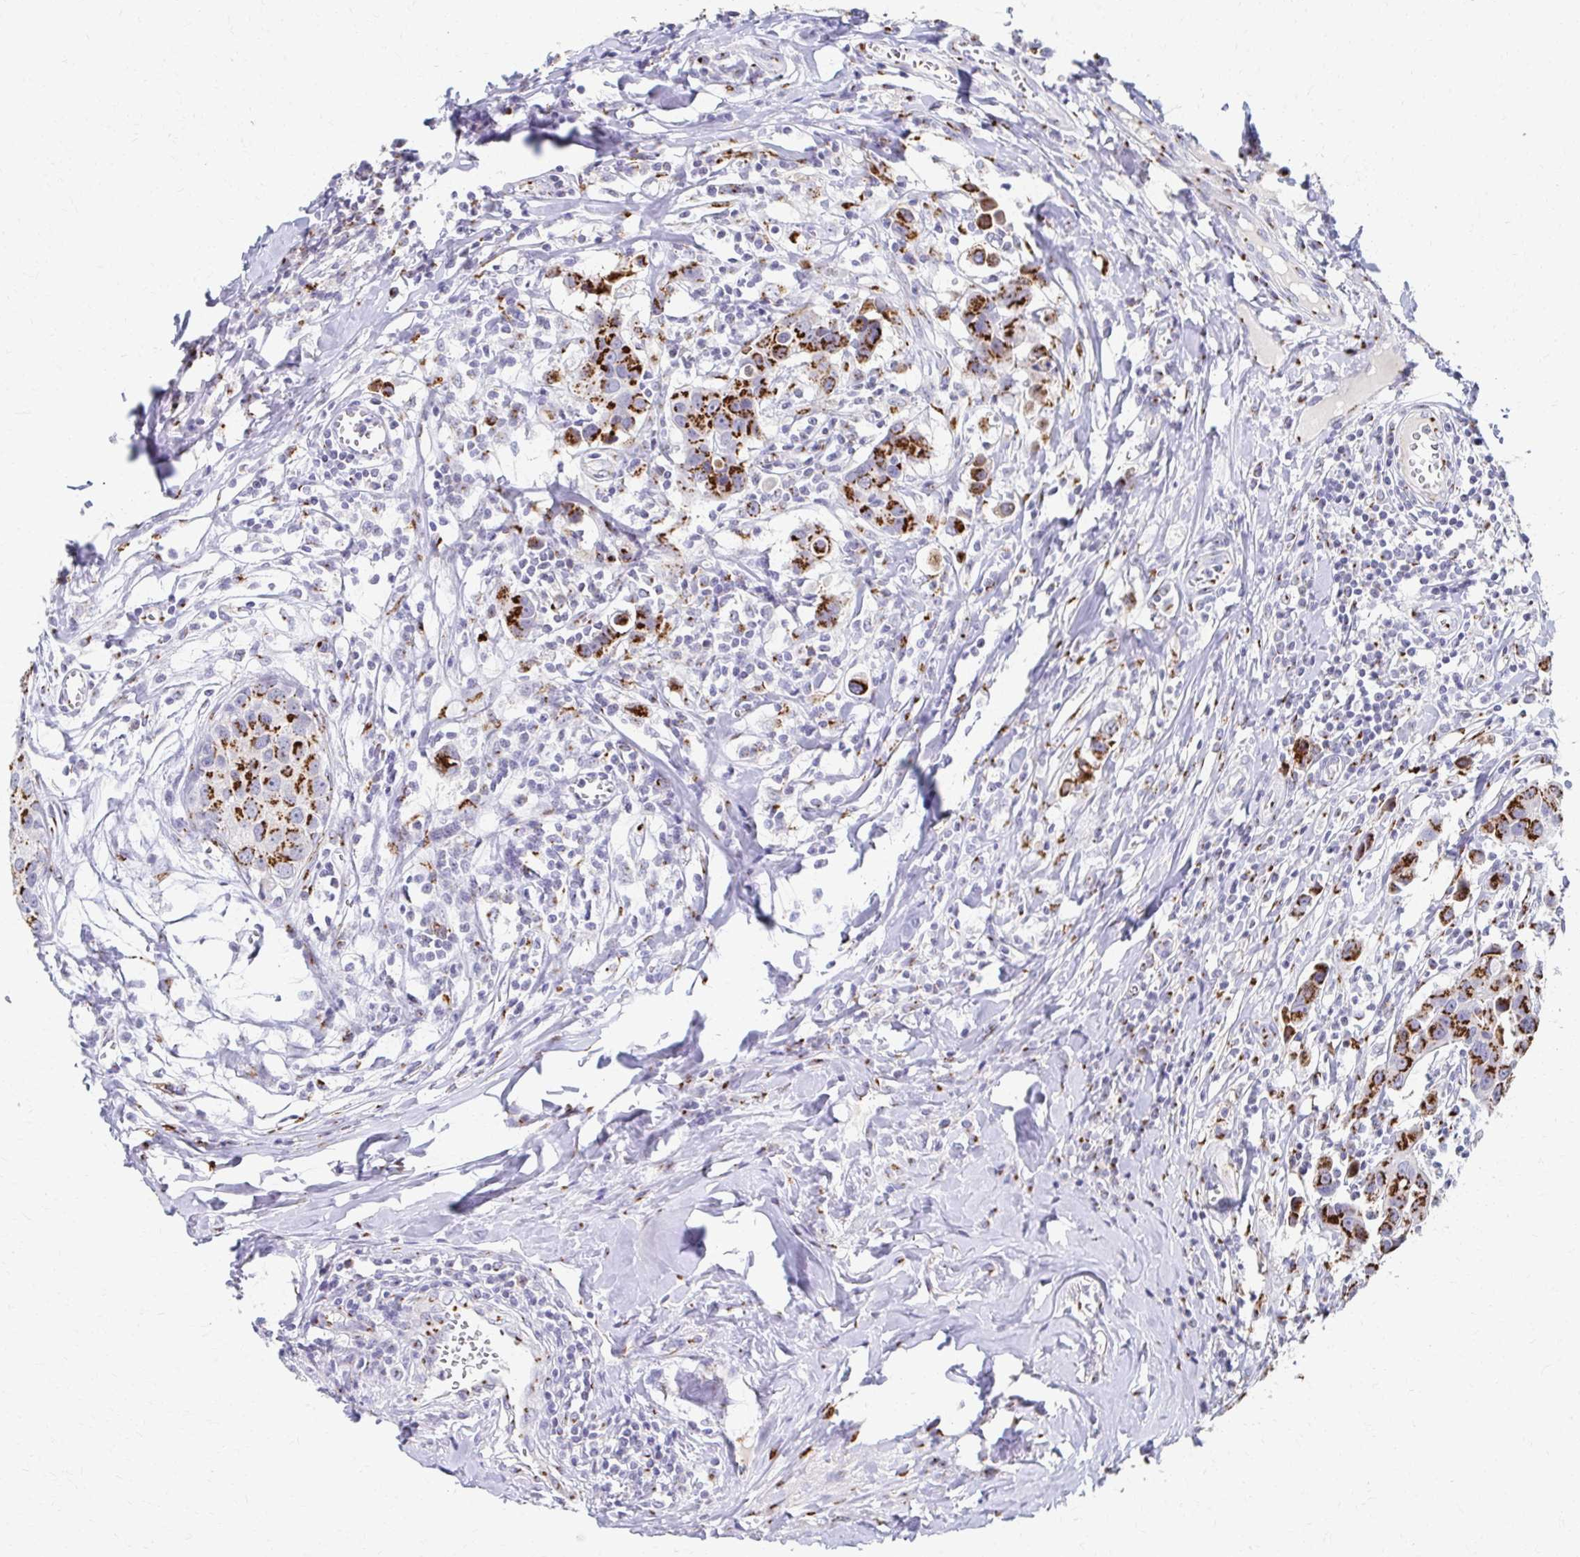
{"staining": {"intensity": "strong", "quantity": ">75%", "location": "cytoplasmic/membranous"}, "tissue": "breast cancer", "cell_type": "Tumor cells", "image_type": "cancer", "snomed": [{"axis": "morphology", "description": "Duct carcinoma"}, {"axis": "topography", "description": "Breast"}], "caption": "About >75% of tumor cells in breast invasive ductal carcinoma reveal strong cytoplasmic/membranous protein expression as visualized by brown immunohistochemical staining.", "gene": "TM9SF1", "patient": {"sex": "female", "age": 24}}